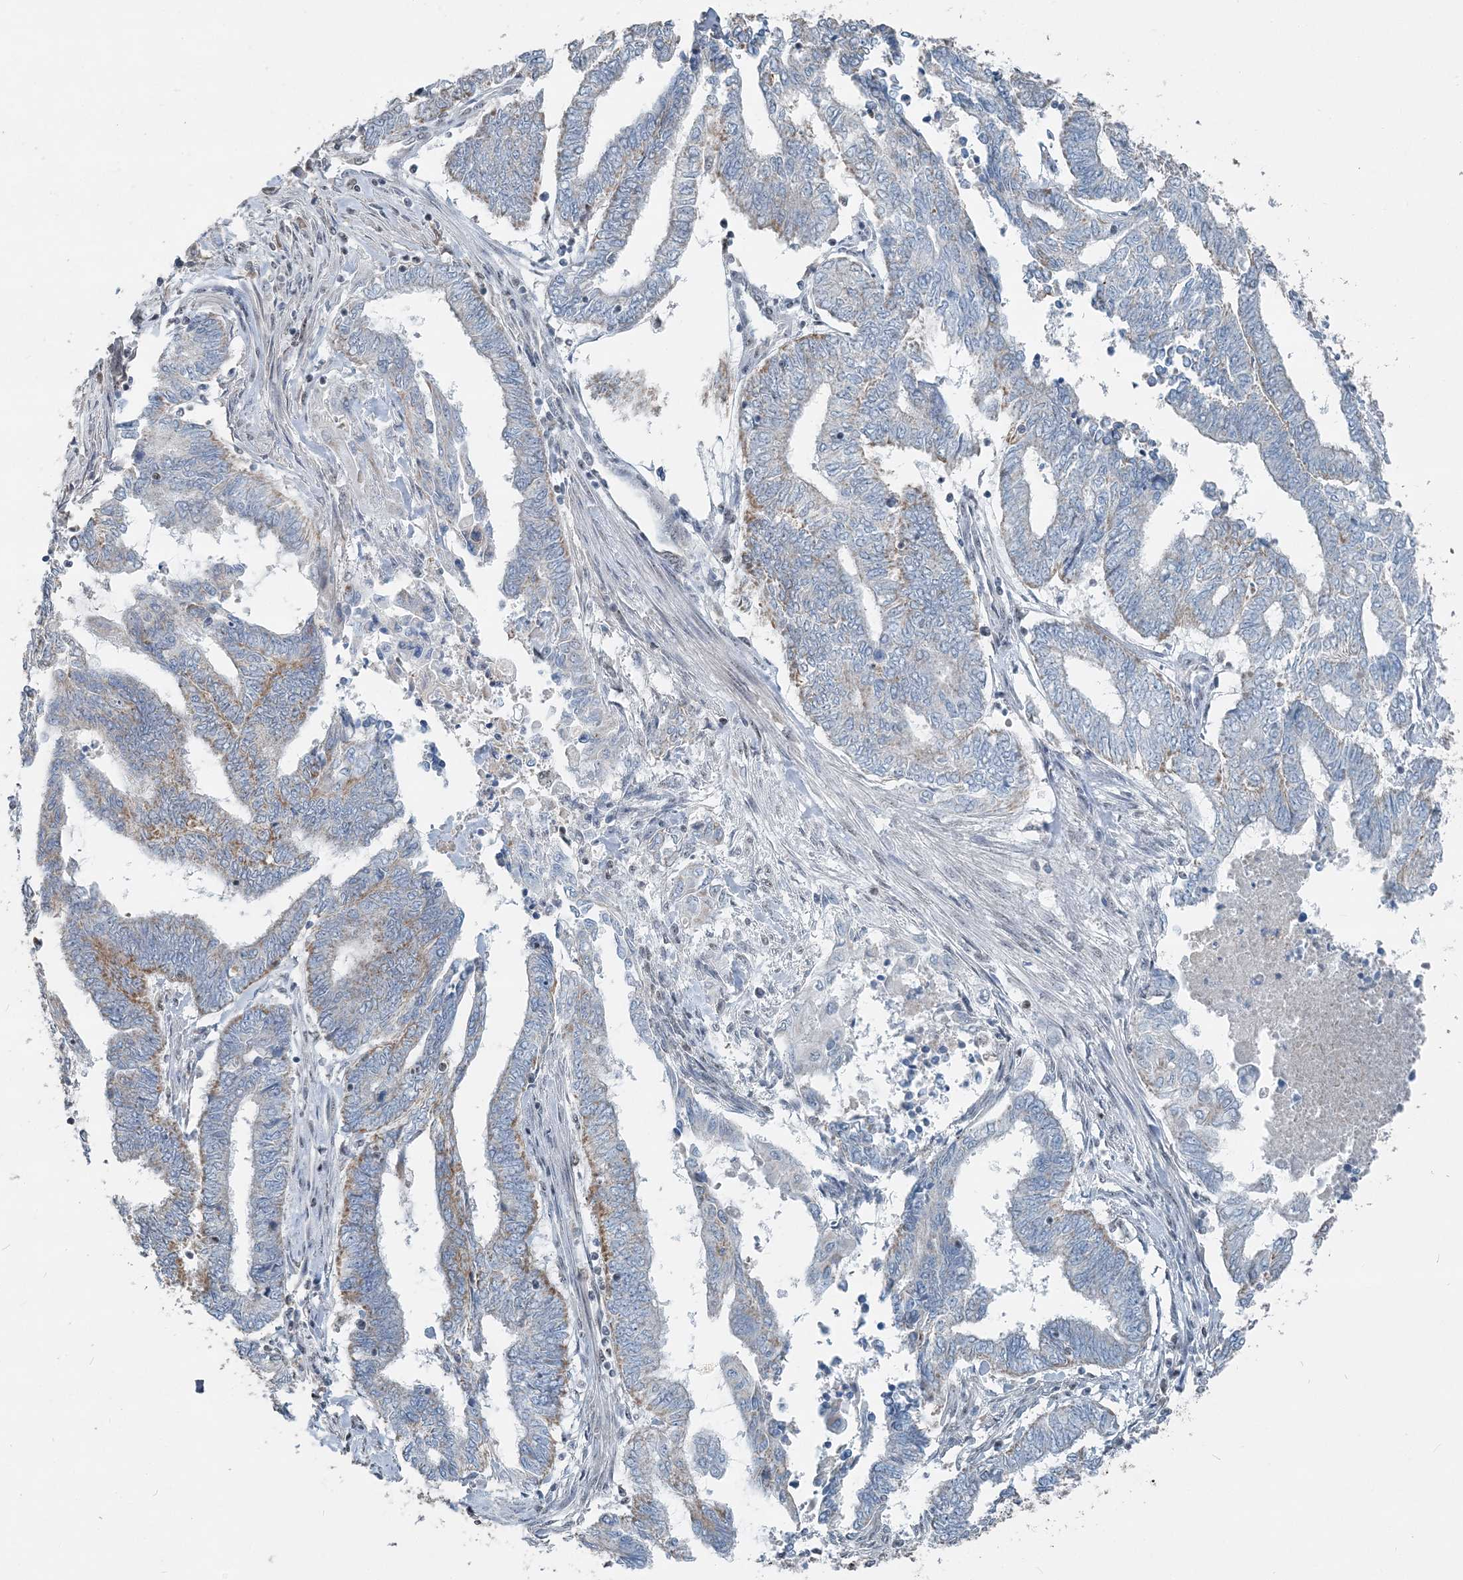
{"staining": {"intensity": "weak", "quantity": "<25%", "location": "cytoplasmic/membranous"}, "tissue": "endometrial cancer", "cell_type": "Tumor cells", "image_type": "cancer", "snomed": [{"axis": "morphology", "description": "Adenocarcinoma, NOS"}, {"axis": "topography", "description": "Uterus"}, {"axis": "topography", "description": "Endometrium"}], "caption": "Tumor cells are negative for brown protein staining in adenocarcinoma (endometrial).", "gene": "SUCLG1", "patient": {"sex": "female", "age": 70}}